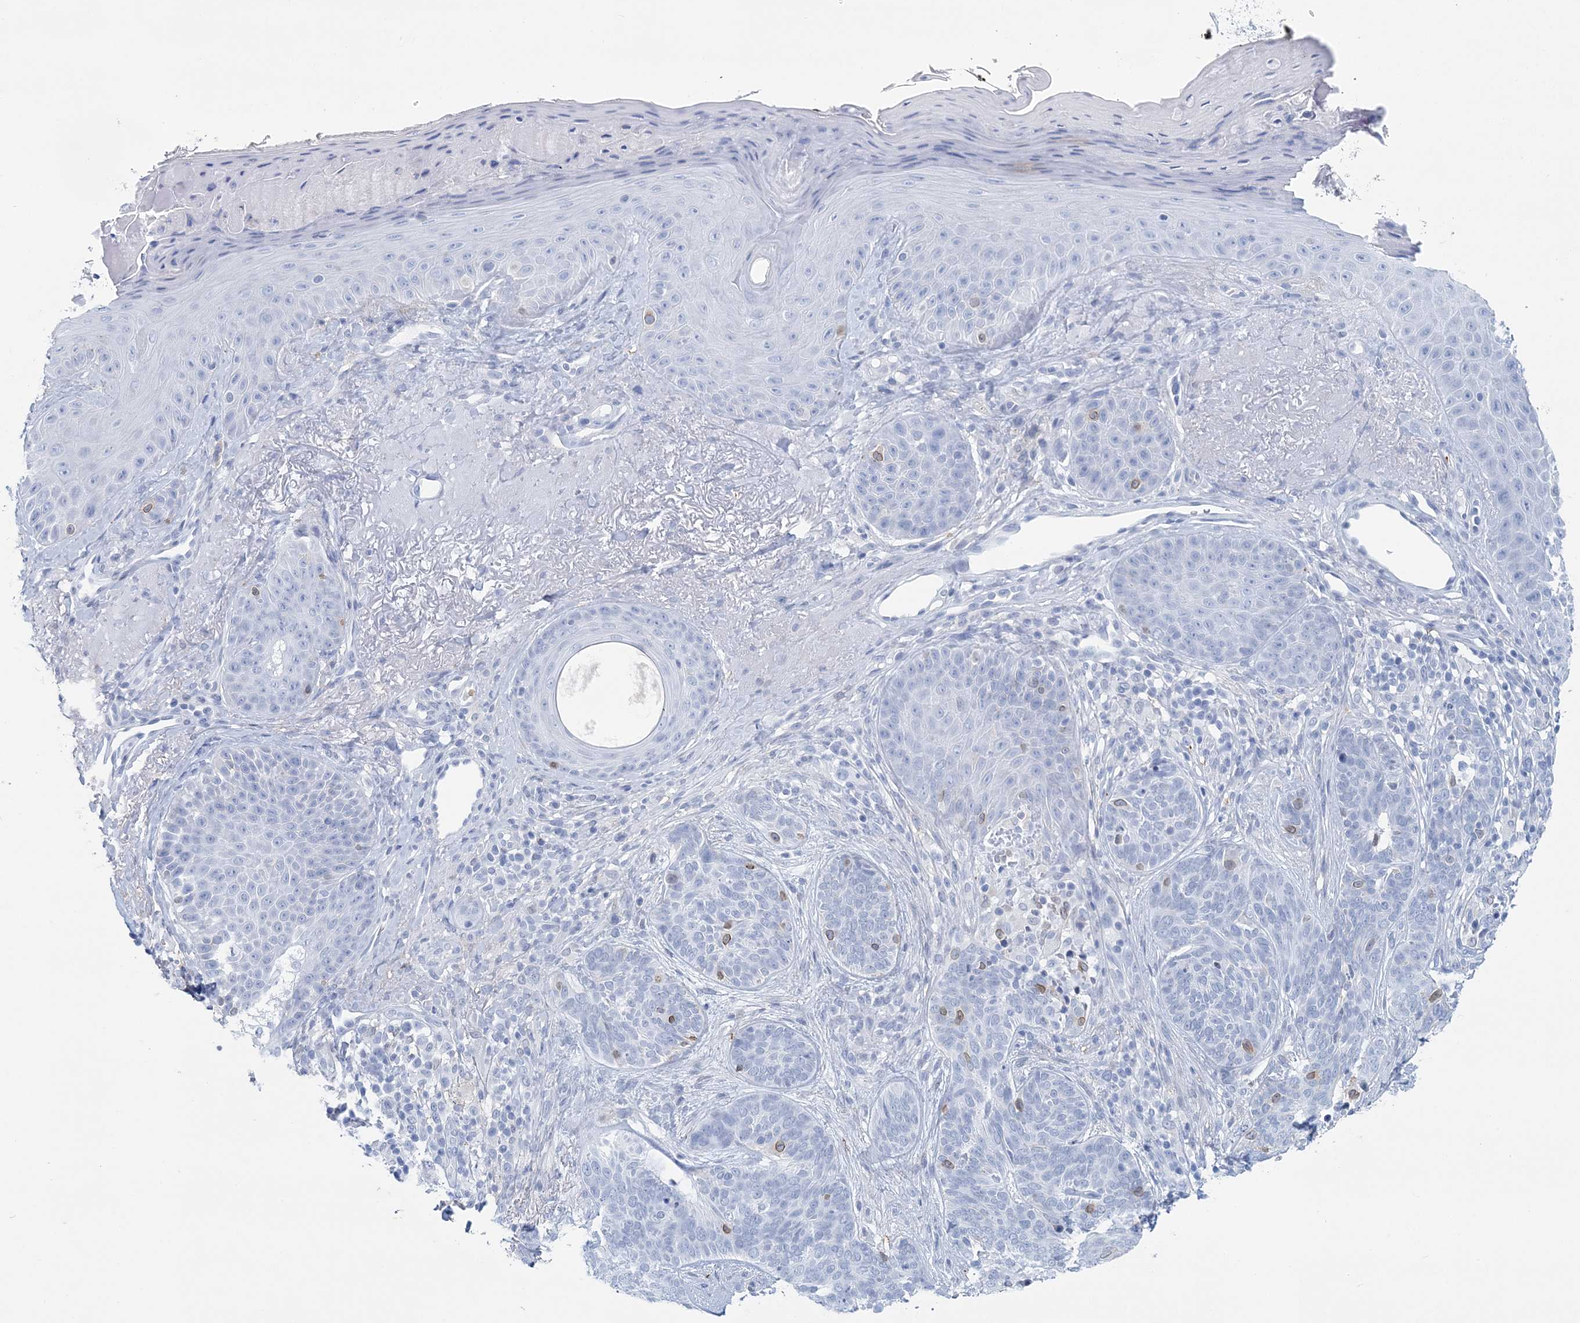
{"staining": {"intensity": "negative", "quantity": "none", "location": "none"}, "tissue": "skin", "cell_type": "Fibroblasts", "image_type": "normal", "snomed": [{"axis": "morphology", "description": "Normal tissue, NOS"}, {"axis": "topography", "description": "Skin"}], "caption": "This histopathology image is of unremarkable skin stained with immunohistochemistry to label a protein in brown with the nuclei are counter-stained blue. There is no staining in fibroblasts.", "gene": "NKX6", "patient": {"sex": "male", "age": 57}}